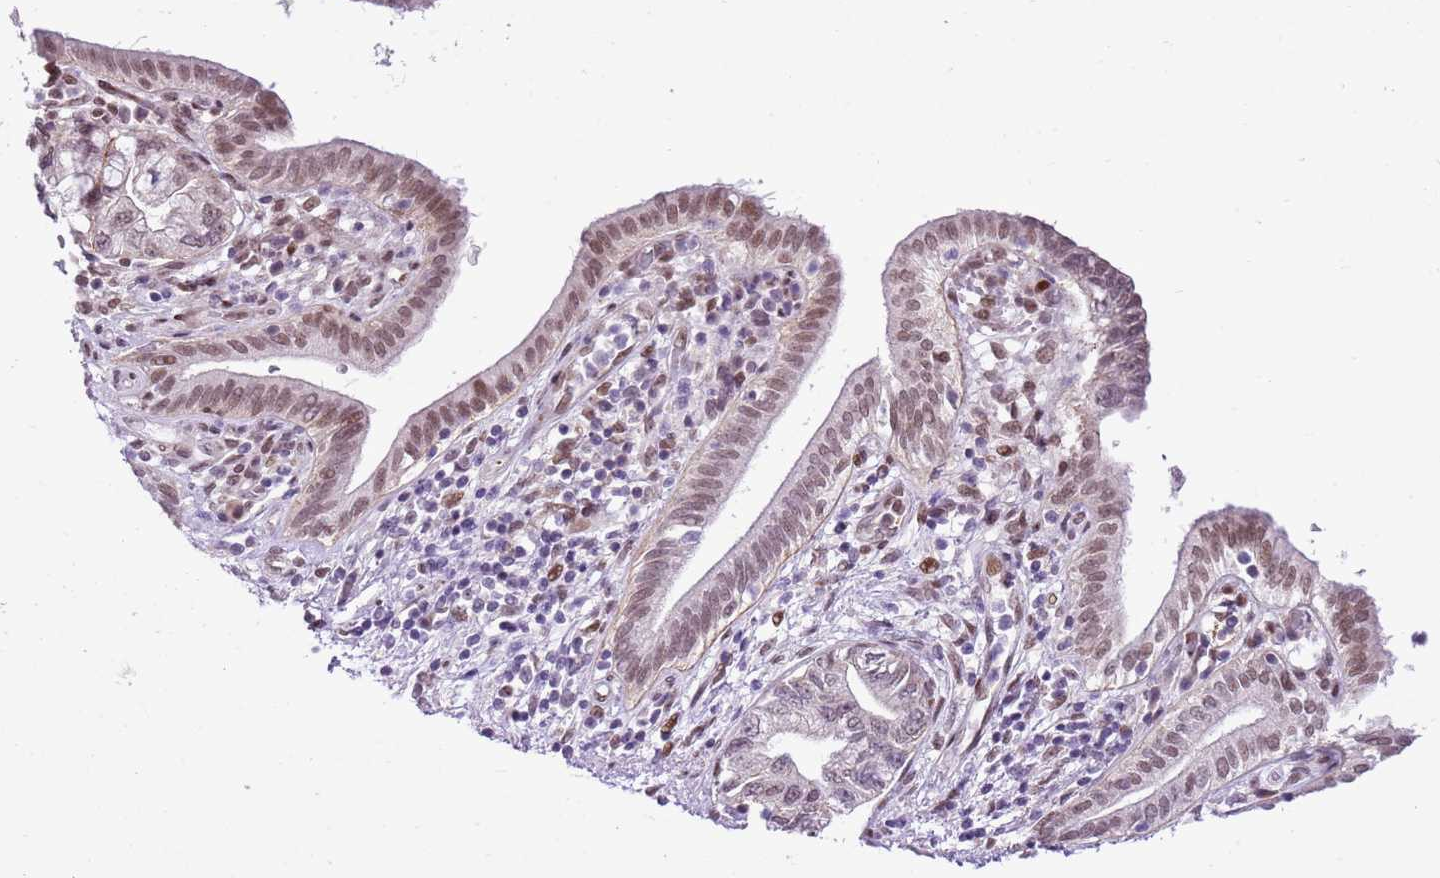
{"staining": {"intensity": "moderate", "quantity": ">75%", "location": "nuclear"}, "tissue": "pancreatic cancer", "cell_type": "Tumor cells", "image_type": "cancer", "snomed": [{"axis": "morphology", "description": "Adenocarcinoma, NOS"}, {"axis": "topography", "description": "Pancreas"}], "caption": "Pancreatic cancer tissue displays moderate nuclear expression in about >75% of tumor cells, visualized by immunohistochemistry.", "gene": "NACC2", "patient": {"sex": "female", "age": 73}}